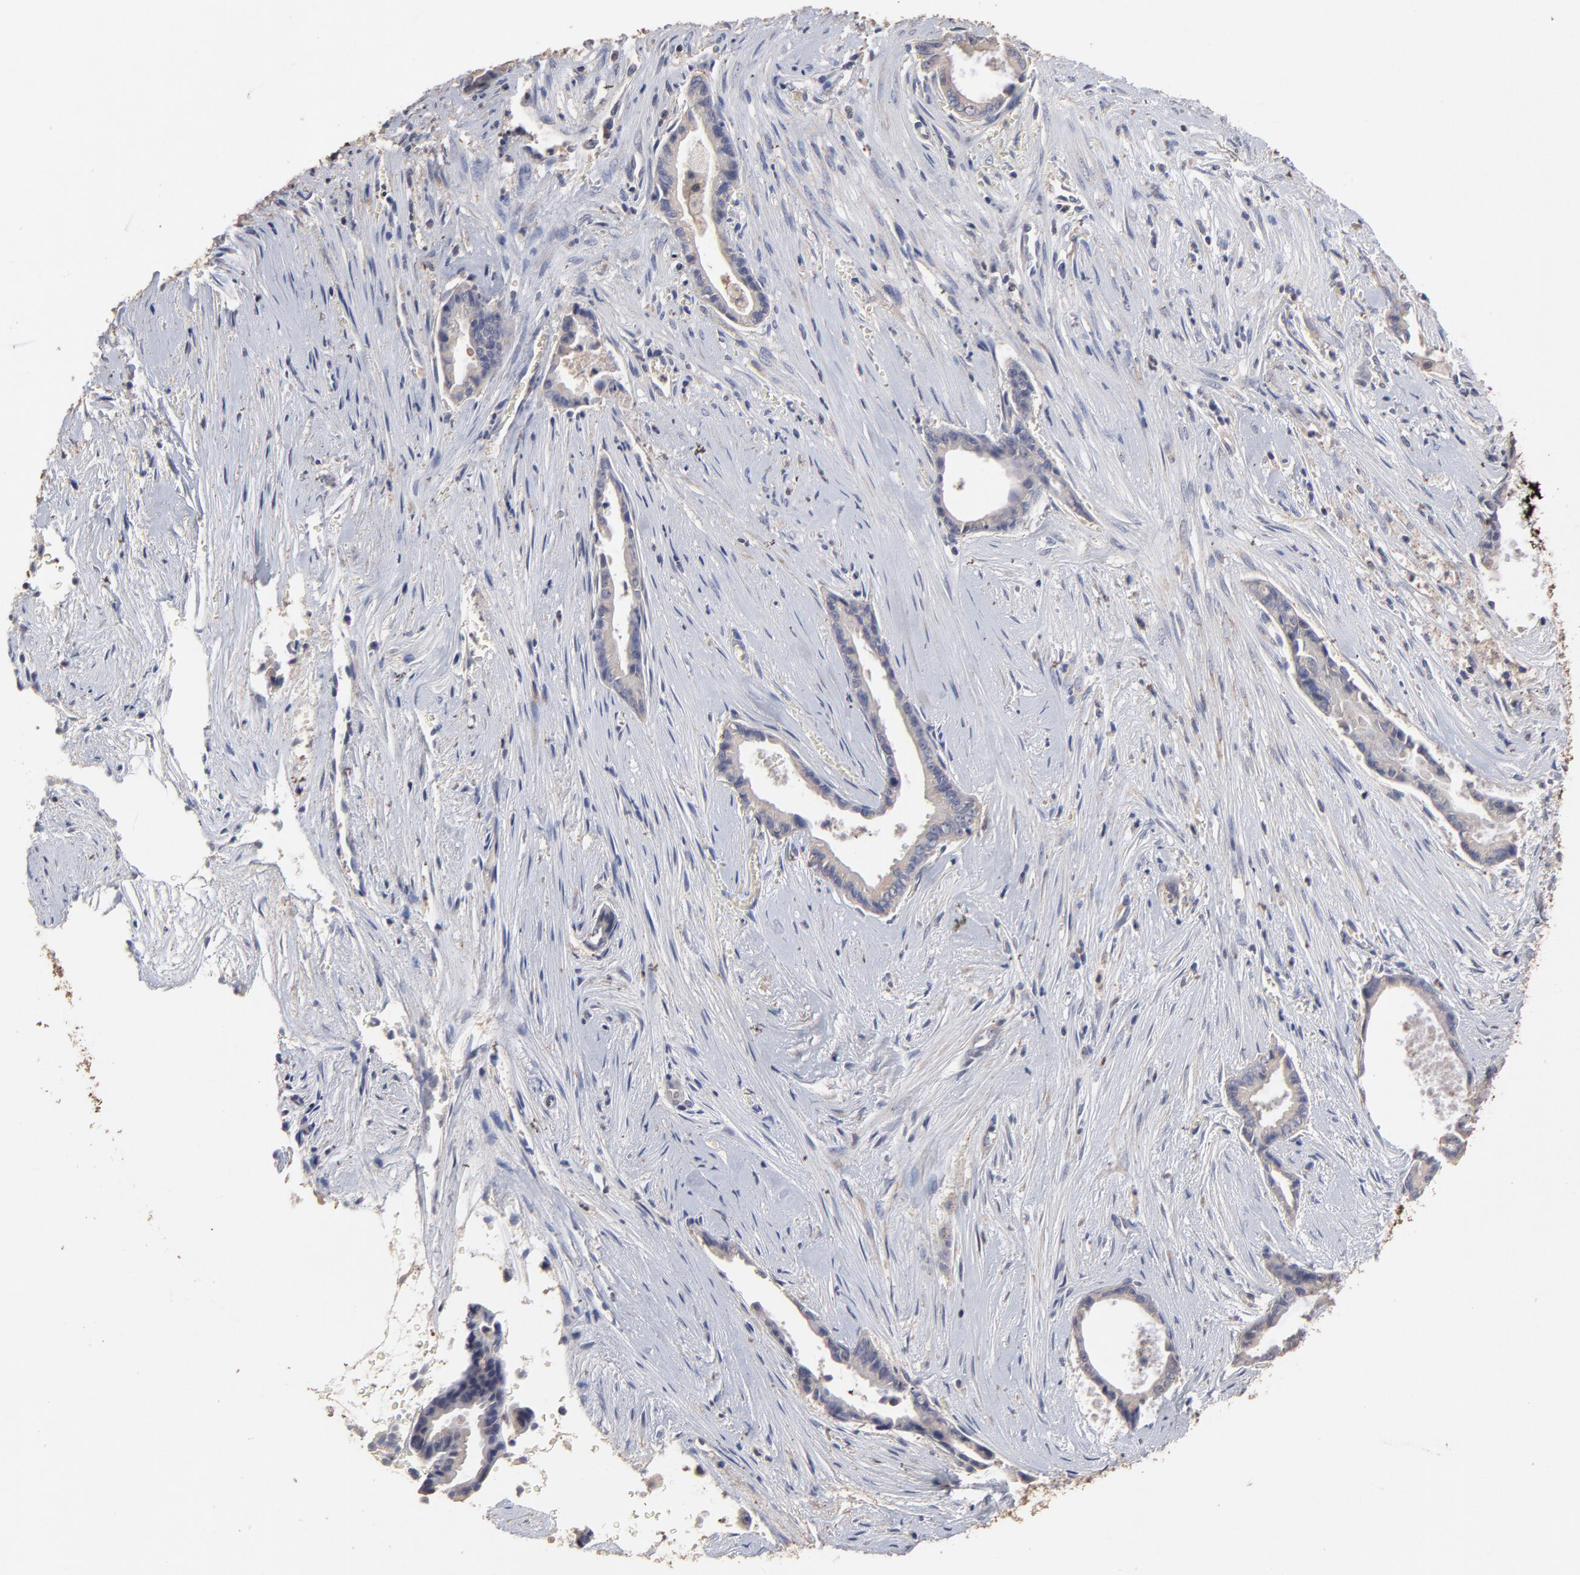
{"staining": {"intensity": "weak", "quantity": ">75%", "location": "cytoplasmic/membranous"}, "tissue": "liver cancer", "cell_type": "Tumor cells", "image_type": "cancer", "snomed": [{"axis": "morphology", "description": "Cholangiocarcinoma"}, {"axis": "topography", "description": "Liver"}], "caption": "Immunohistochemistry (IHC) image of liver cholangiocarcinoma stained for a protein (brown), which reveals low levels of weak cytoplasmic/membranous expression in approximately >75% of tumor cells.", "gene": "TANGO2", "patient": {"sex": "female", "age": 55}}